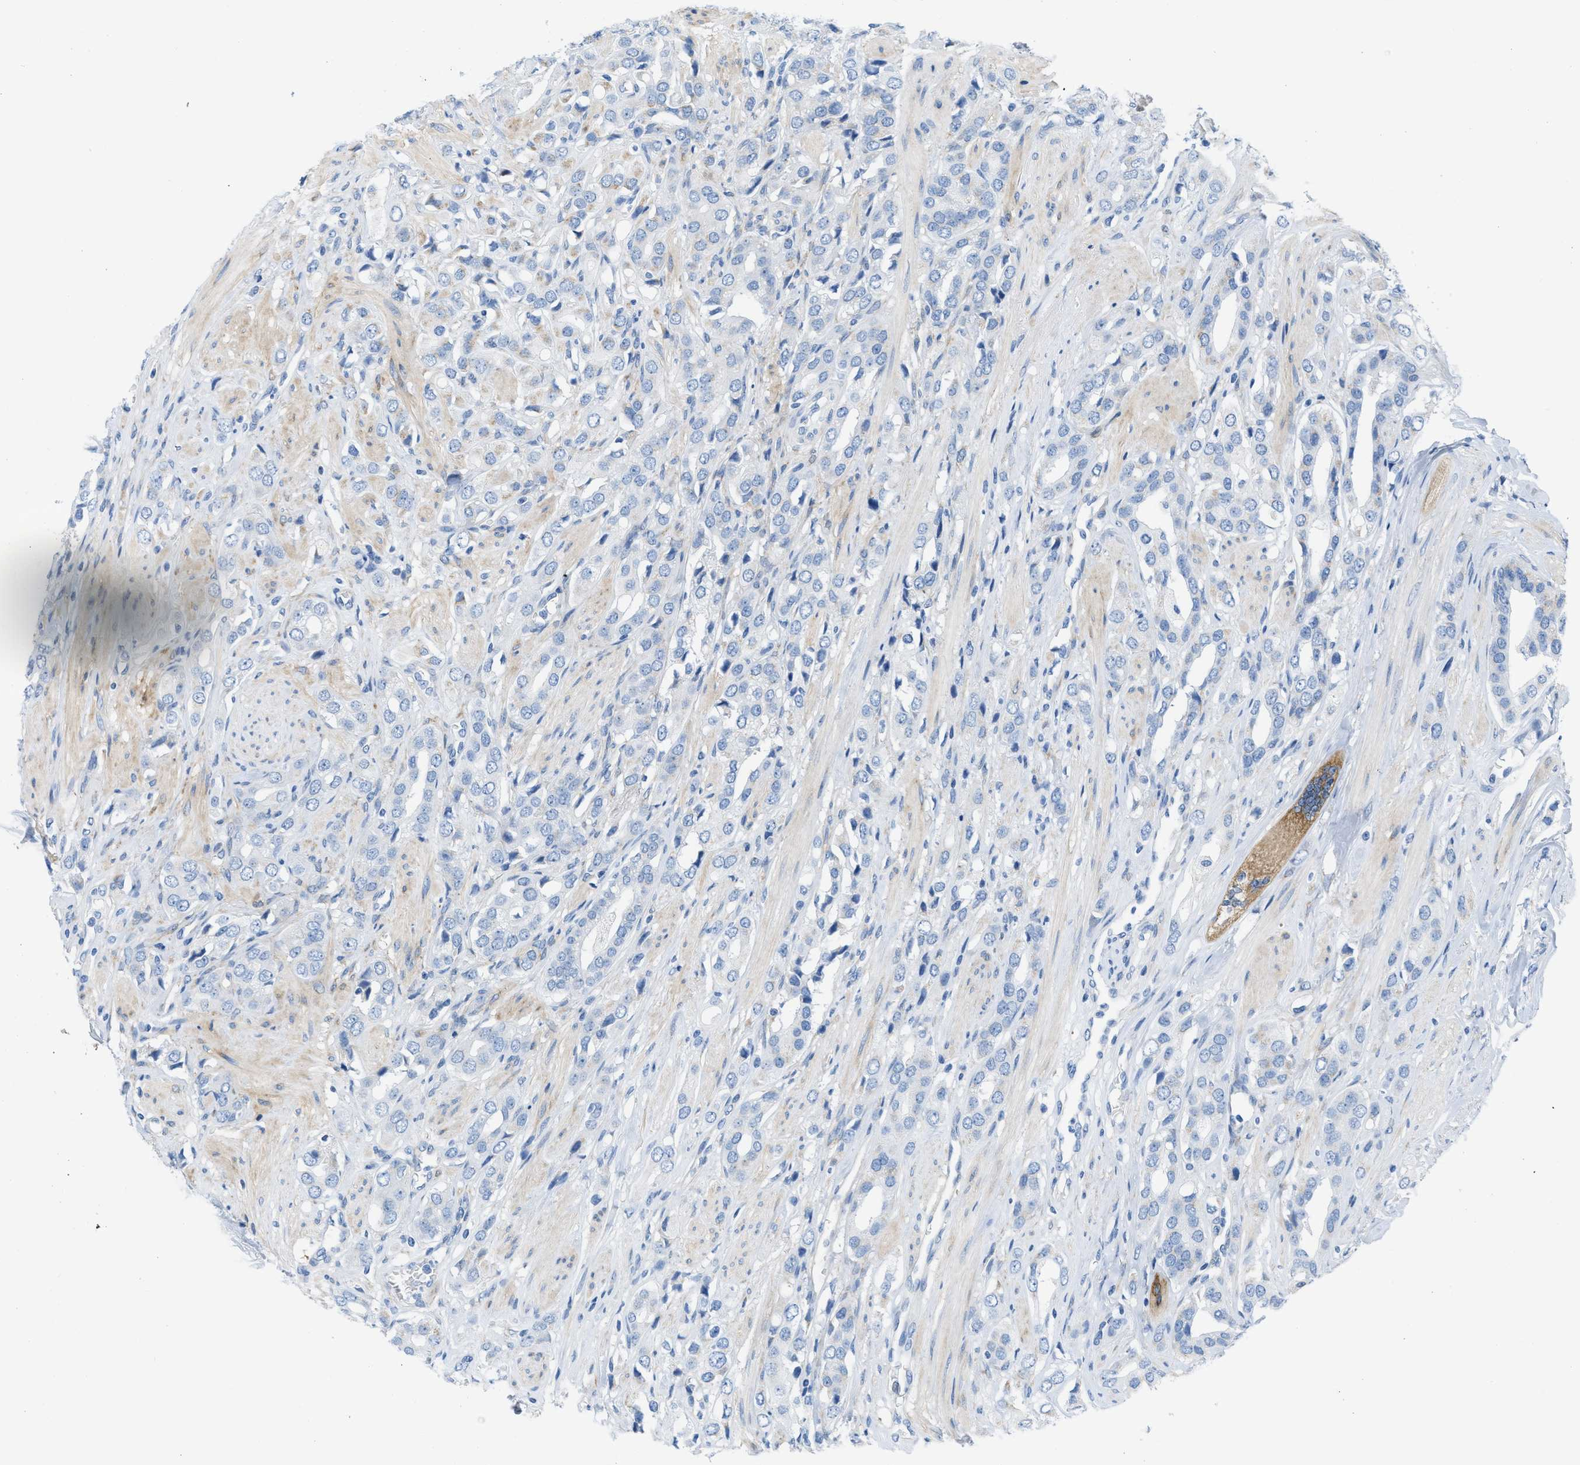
{"staining": {"intensity": "negative", "quantity": "none", "location": "none"}, "tissue": "prostate cancer", "cell_type": "Tumor cells", "image_type": "cancer", "snomed": [{"axis": "morphology", "description": "Adenocarcinoma, High grade"}, {"axis": "topography", "description": "Prostate"}], "caption": "A photomicrograph of human high-grade adenocarcinoma (prostate) is negative for staining in tumor cells.", "gene": "ASGR1", "patient": {"sex": "male", "age": 52}}